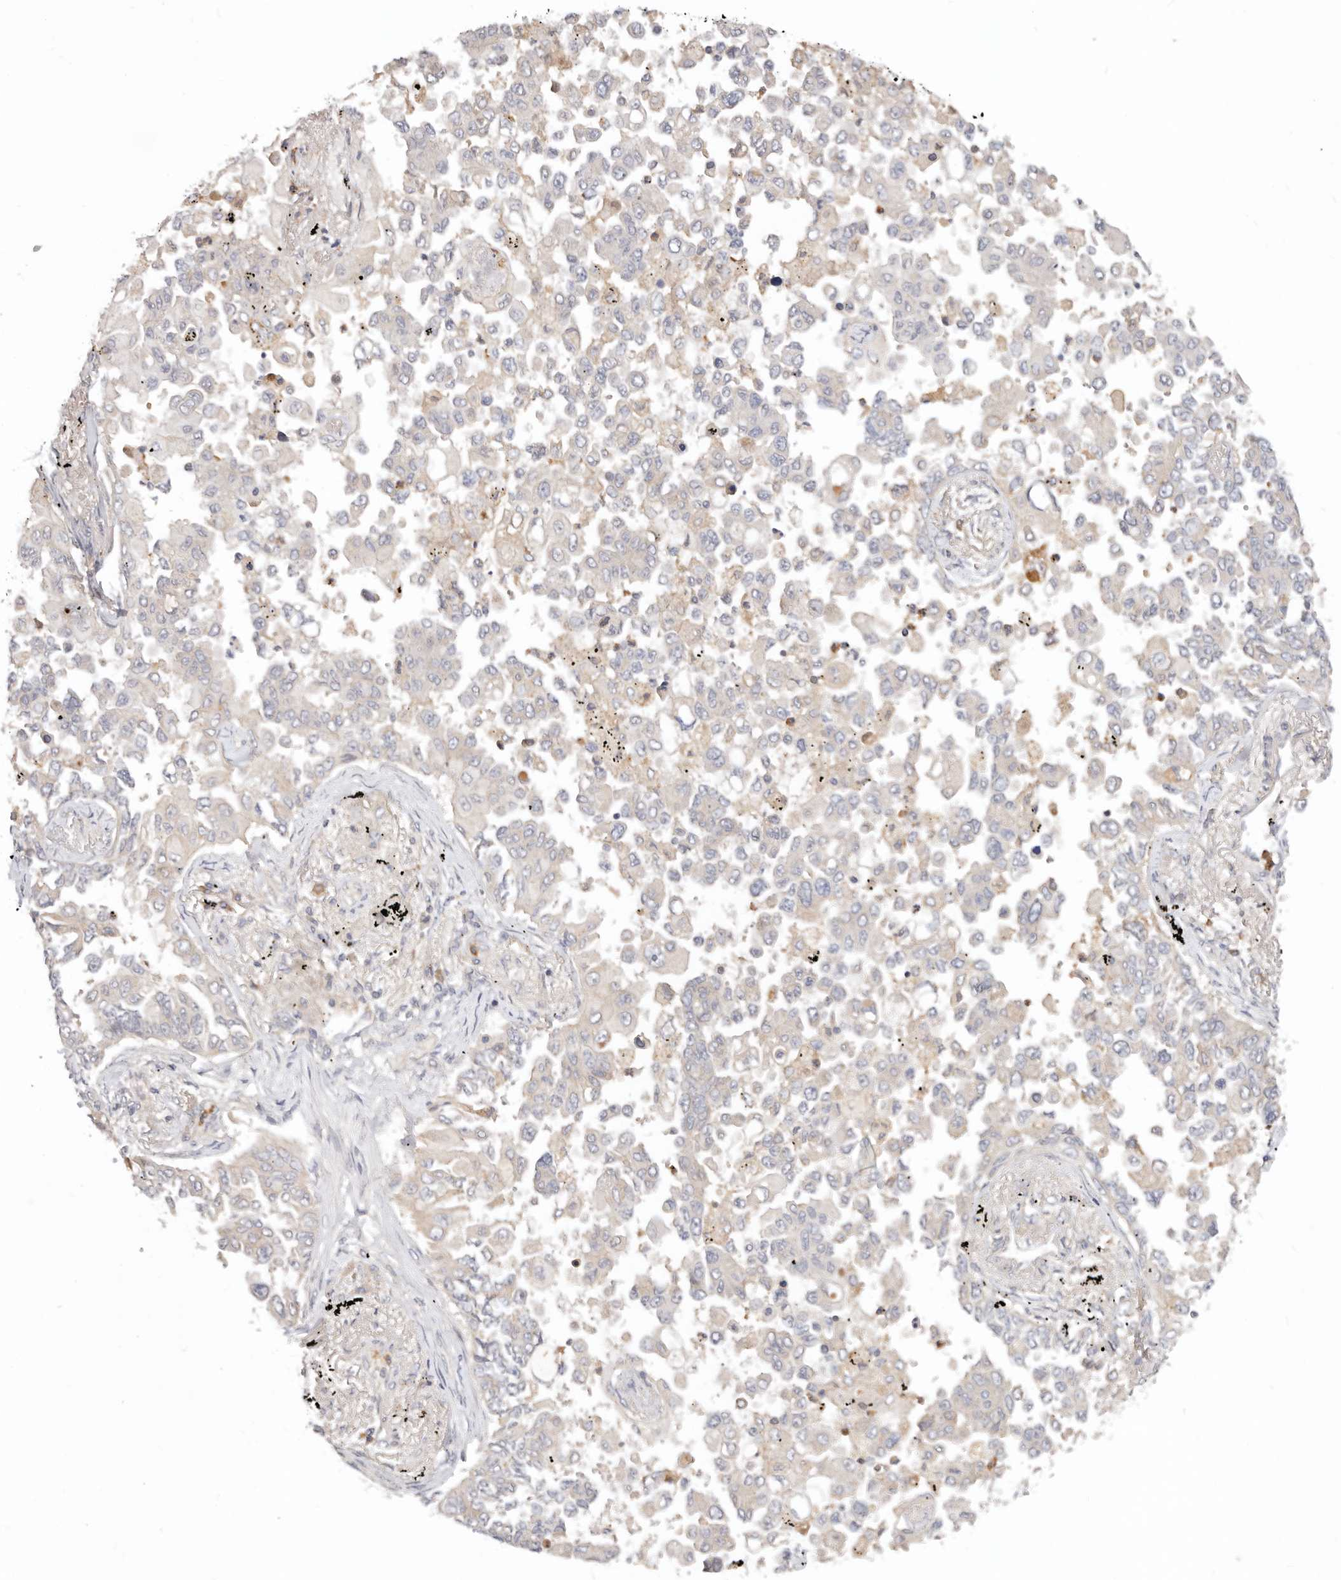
{"staining": {"intensity": "negative", "quantity": "none", "location": "none"}, "tissue": "lung cancer", "cell_type": "Tumor cells", "image_type": "cancer", "snomed": [{"axis": "morphology", "description": "Adenocarcinoma, NOS"}, {"axis": "topography", "description": "Lung"}], "caption": "Immunohistochemistry of lung adenocarcinoma reveals no expression in tumor cells. (DAB (3,3'-diaminobenzidine) immunohistochemistry (IHC) visualized using brightfield microscopy, high magnification).", "gene": "USP49", "patient": {"sex": "female", "age": 67}}